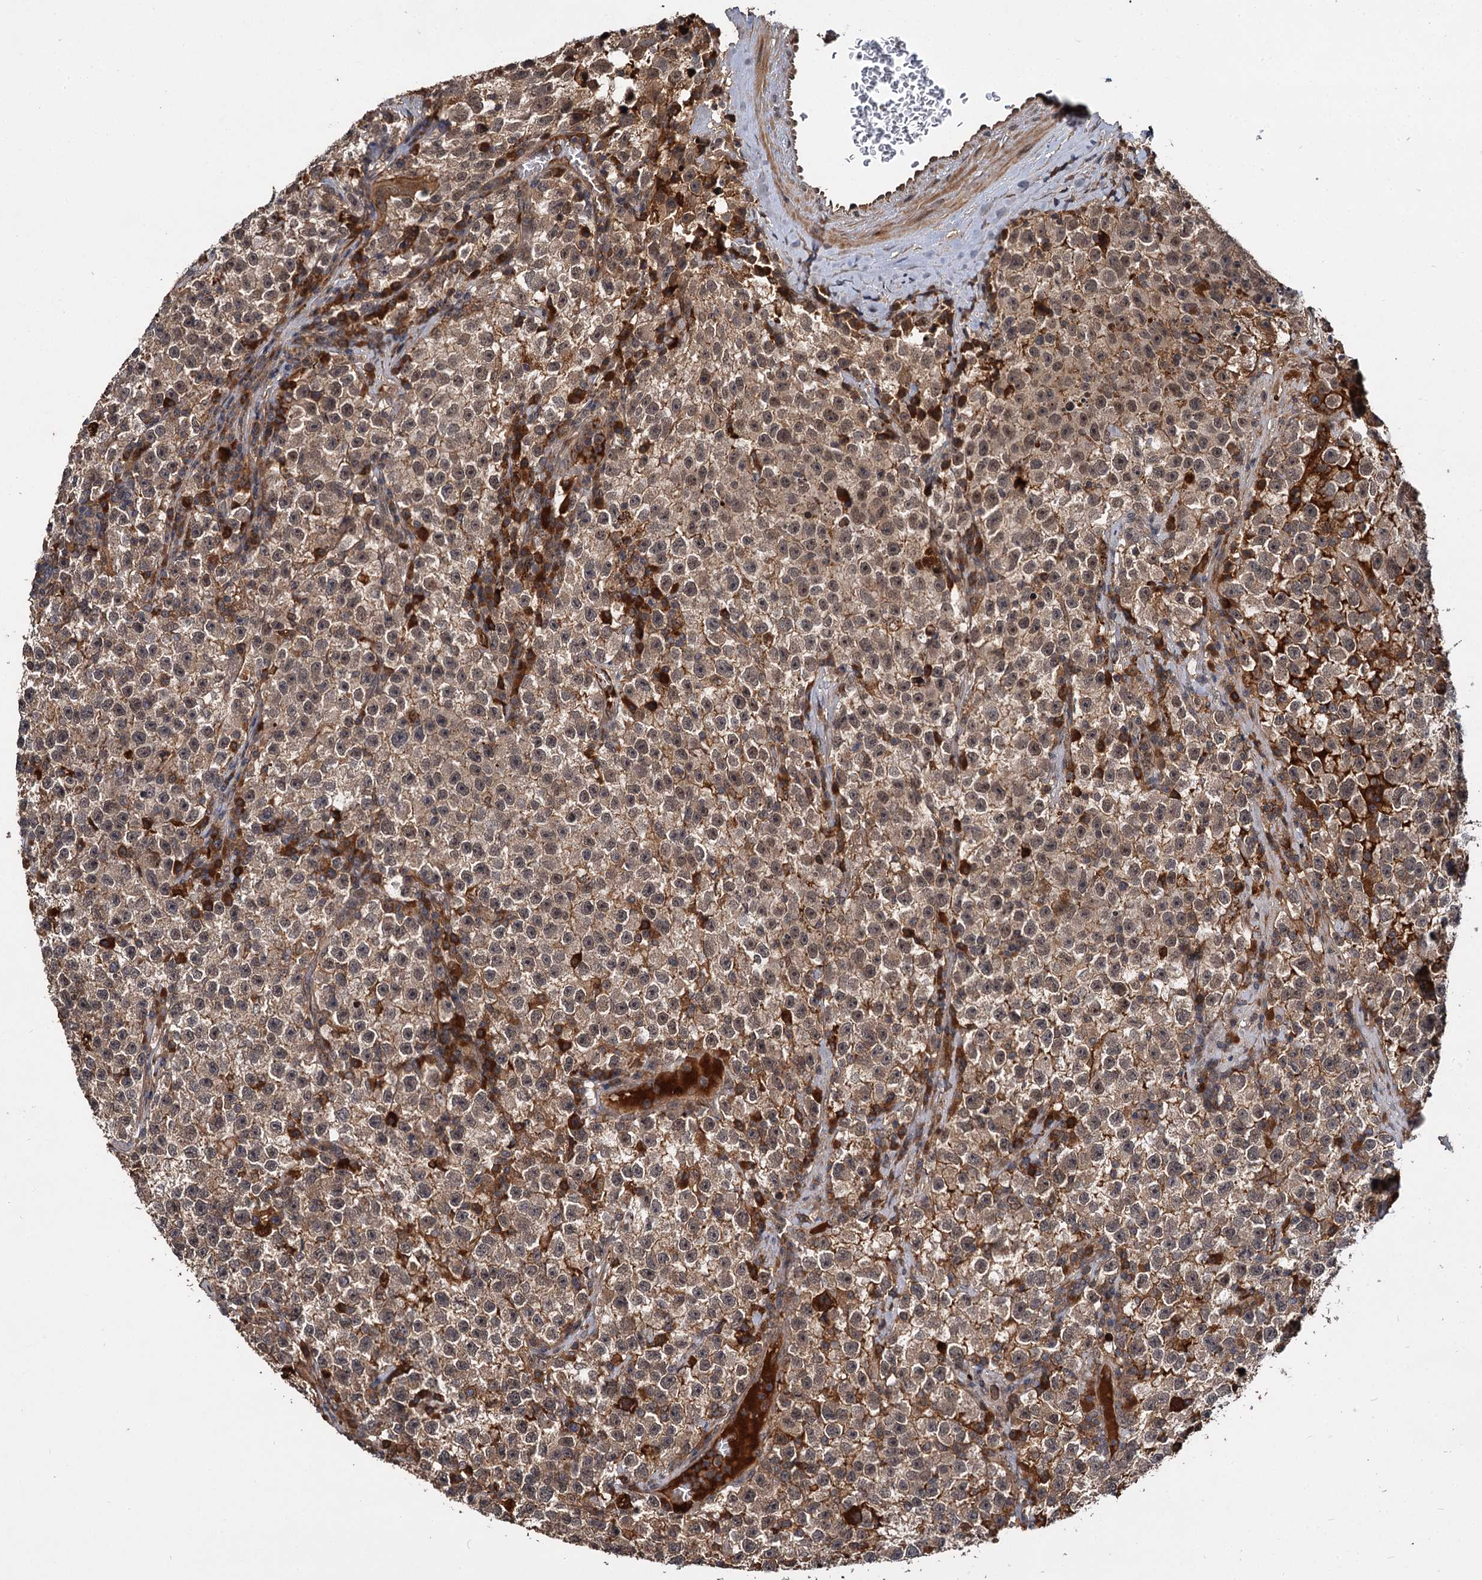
{"staining": {"intensity": "moderate", "quantity": "<25%", "location": "cytoplasmic/membranous"}, "tissue": "testis cancer", "cell_type": "Tumor cells", "image_type": "cancer", "snomed": [{"axis": "morphology", "description": "Seminoma, NOS"}, {"axis": "topography", "description": "Testis"}], "caption": "Testis cancer stained with a protein marker shows moderate staining in tumor cells.", "gene": "MBD6", "patient": {"sex": "male", "age": 22}}